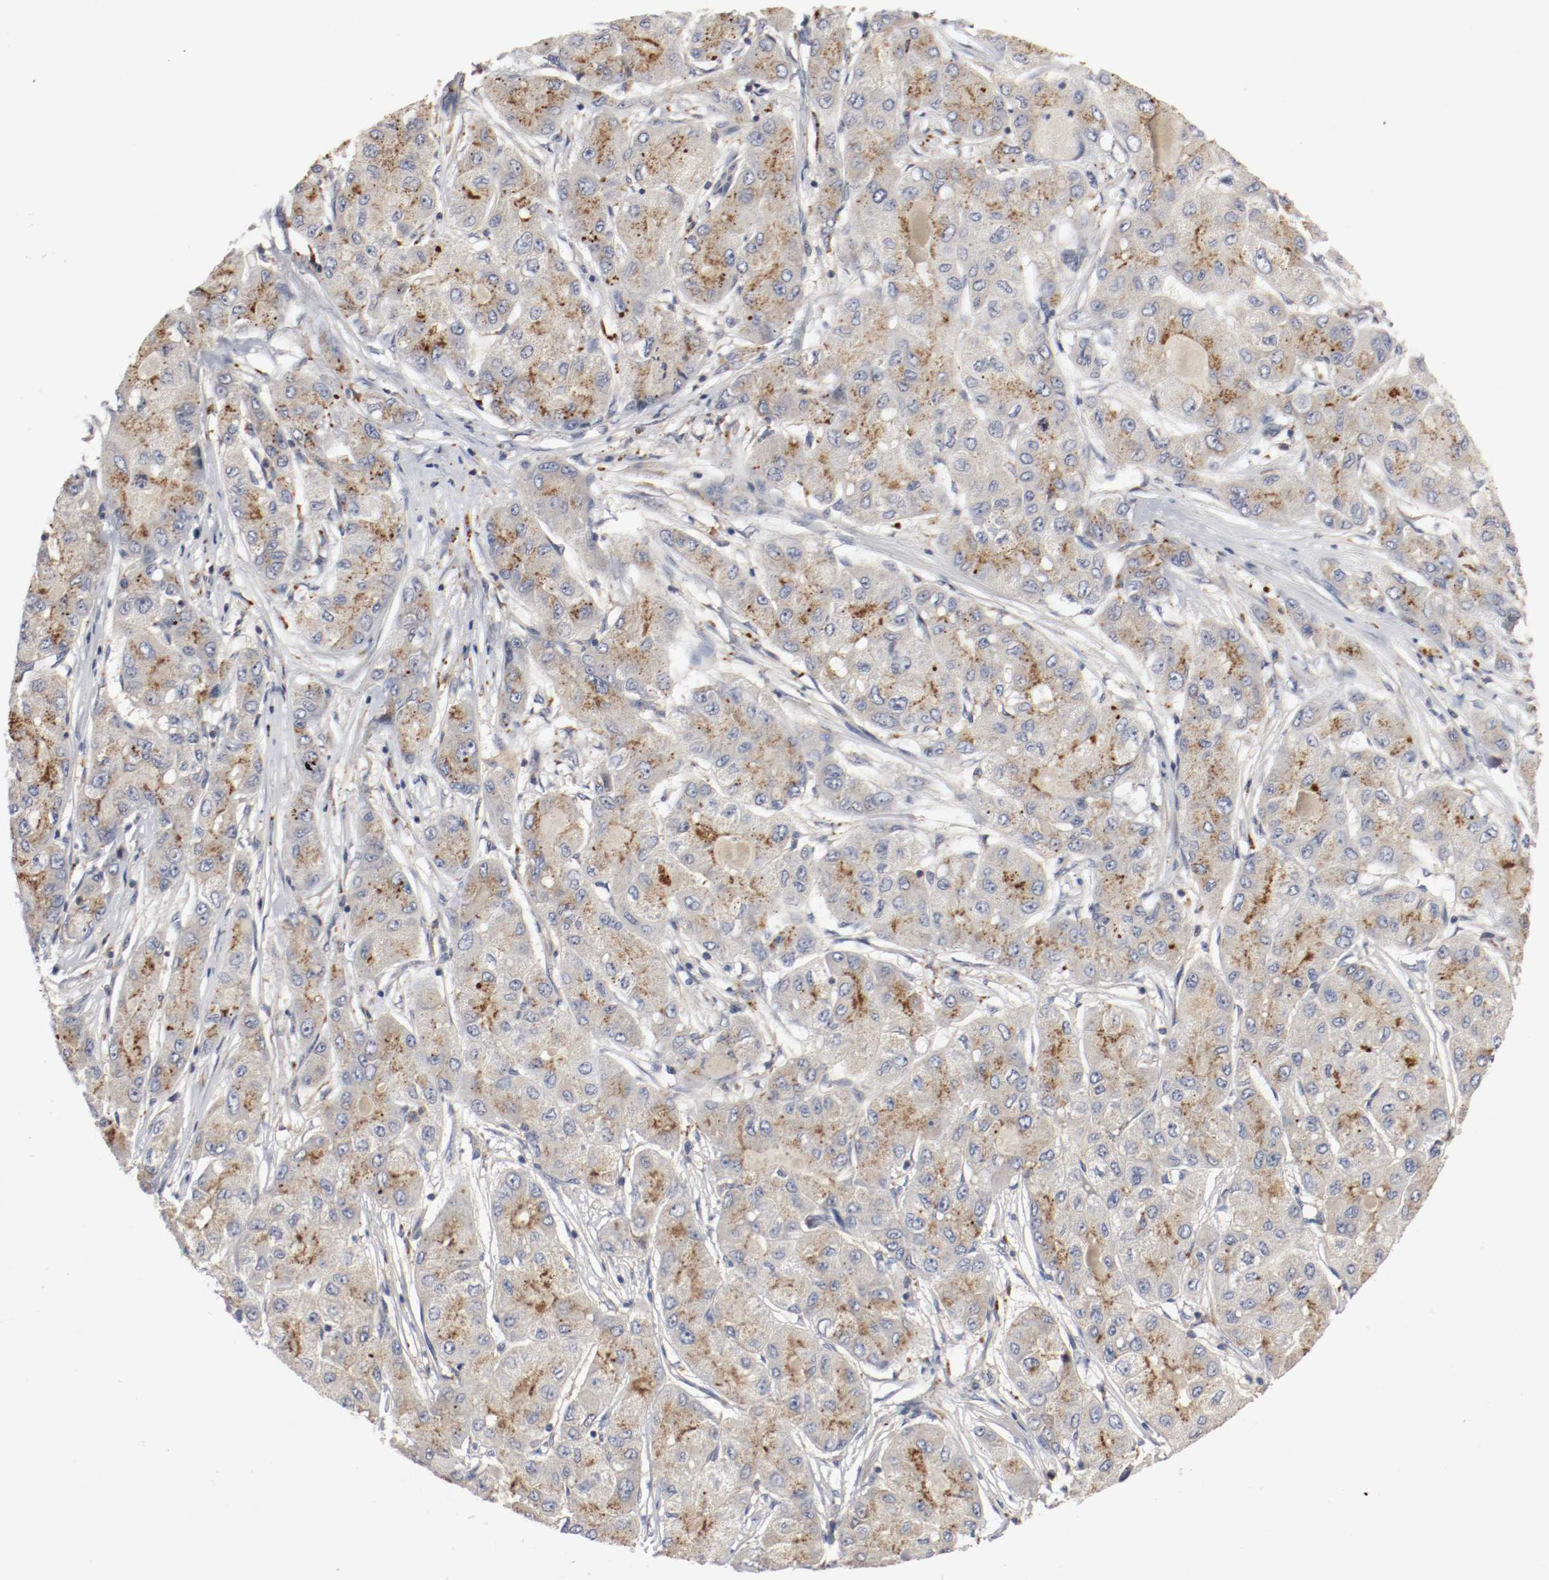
{"staining": {"intensity": "moderate", "quantity": ">75%", "location": "cytoplasmic/membranous"}, "tissue": "liver cancer", "cell_type": "Tumor cells", "image_type": "cancer", "snomed": [{"axis": "morphology", "description": "Carcinoma, Hepatocellular, NOS"}, {"axis": "topography", "description": "Liver"}], "caption": "Human hepatocellular carcinoma (liver) stained with a protein marker shows moderate staining in tumor cells.", "gene": "REN", "patient": {"sex": "male", "age": 80}}